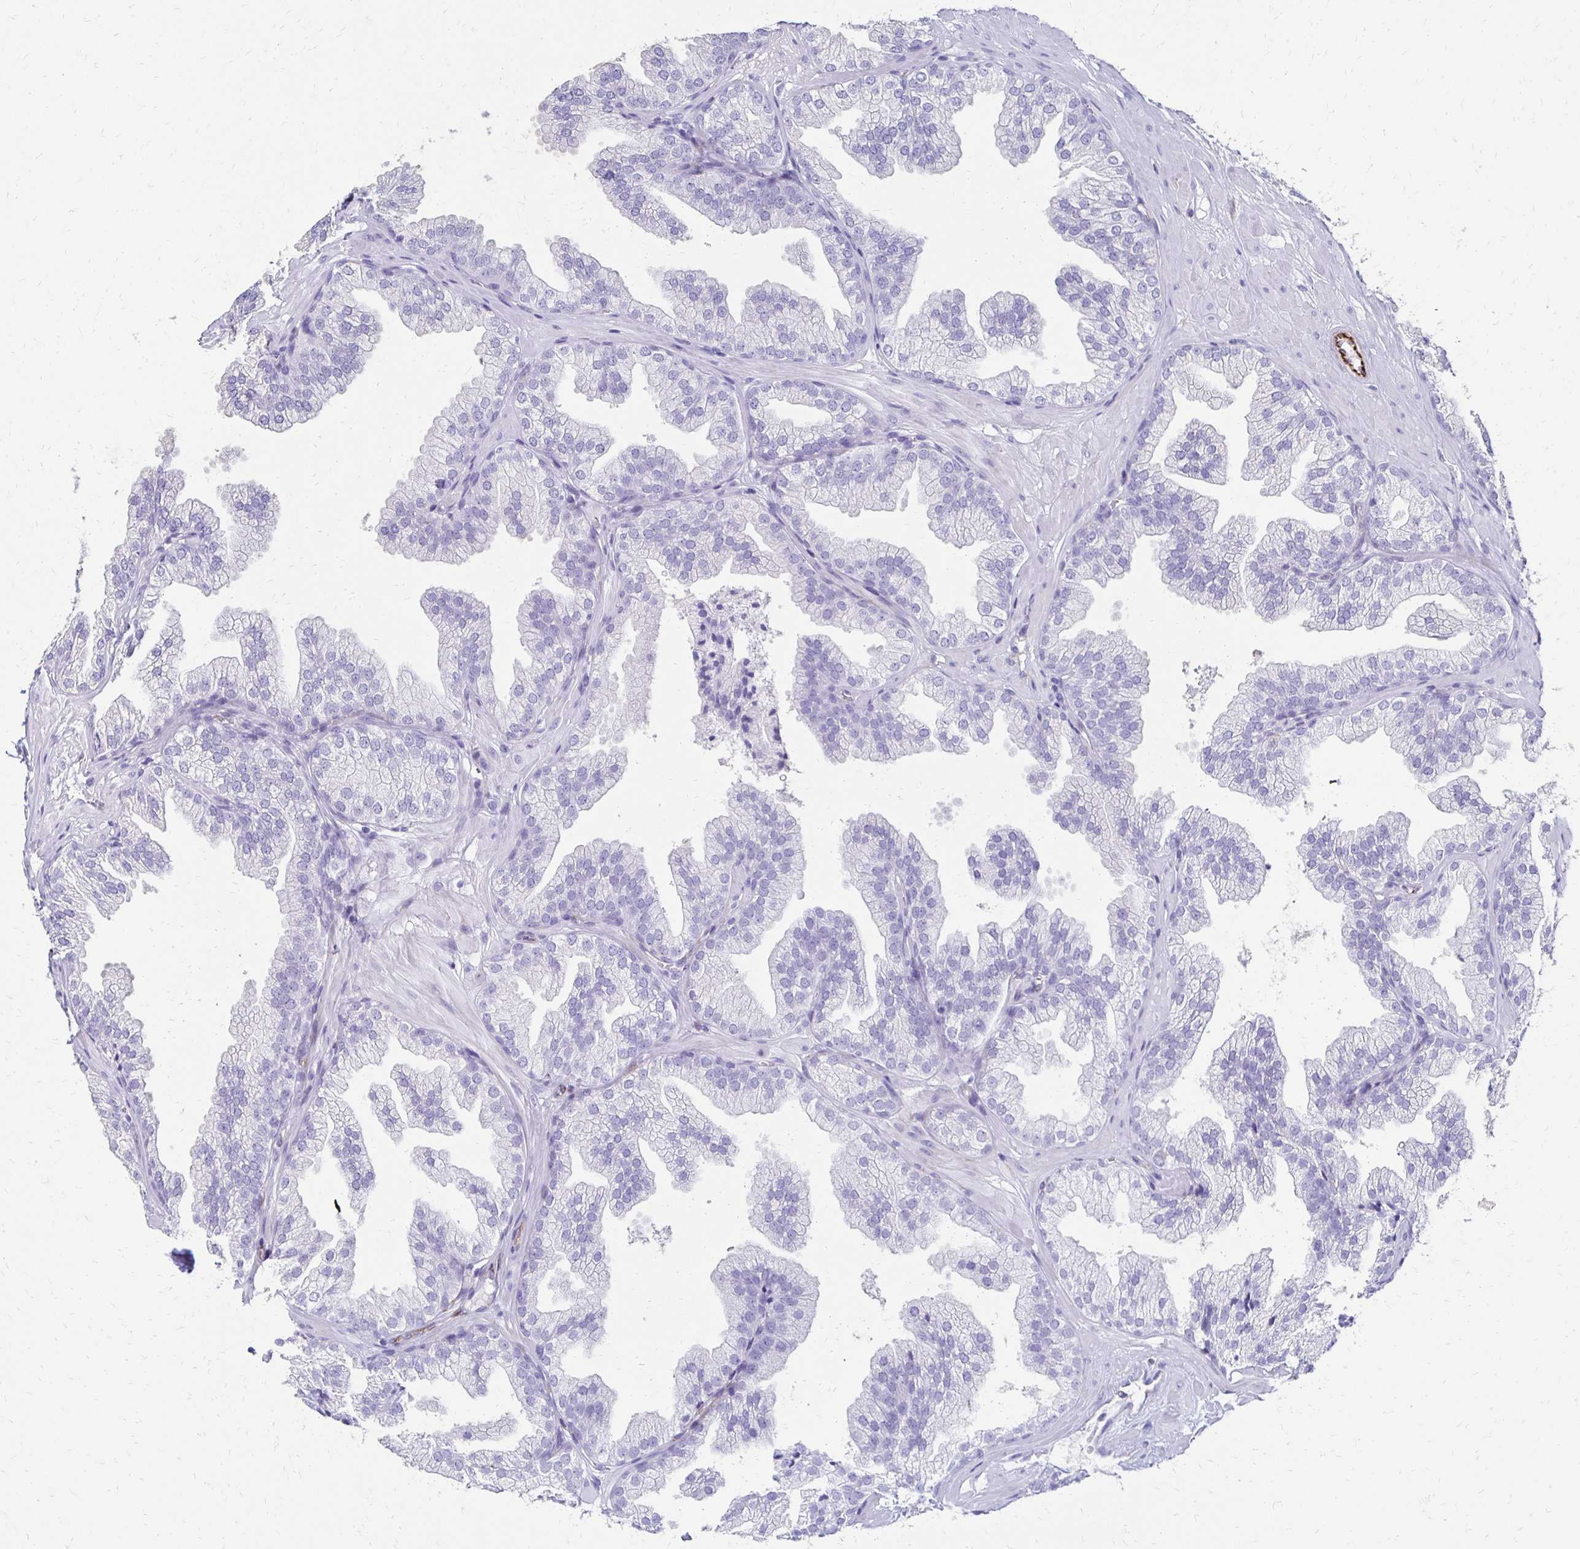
{"staining": {"intensity": "negative", "quantity": "none", "location": "none"}, "tissue": "prostate", "cell_type": "Glandular cells", "image_type": "normal", "snomed": [{"axis": "morphology", "description": "Normal tissue, NOS"}, {"axis": "topography", "description": "Prostate"}], "caption": "Normal prostate was stained to show a protein in brown. There is no significant expression in glandular cells. The staining was performed using DAB (3,3'-diaminobenzidine) to visualize the protein expression in brown, while the nuclei were stained in blue with hematoxylin (Magnification: 20x).", "gene": "TMEM54", "patient": {"sex": "male", "age": 37}}